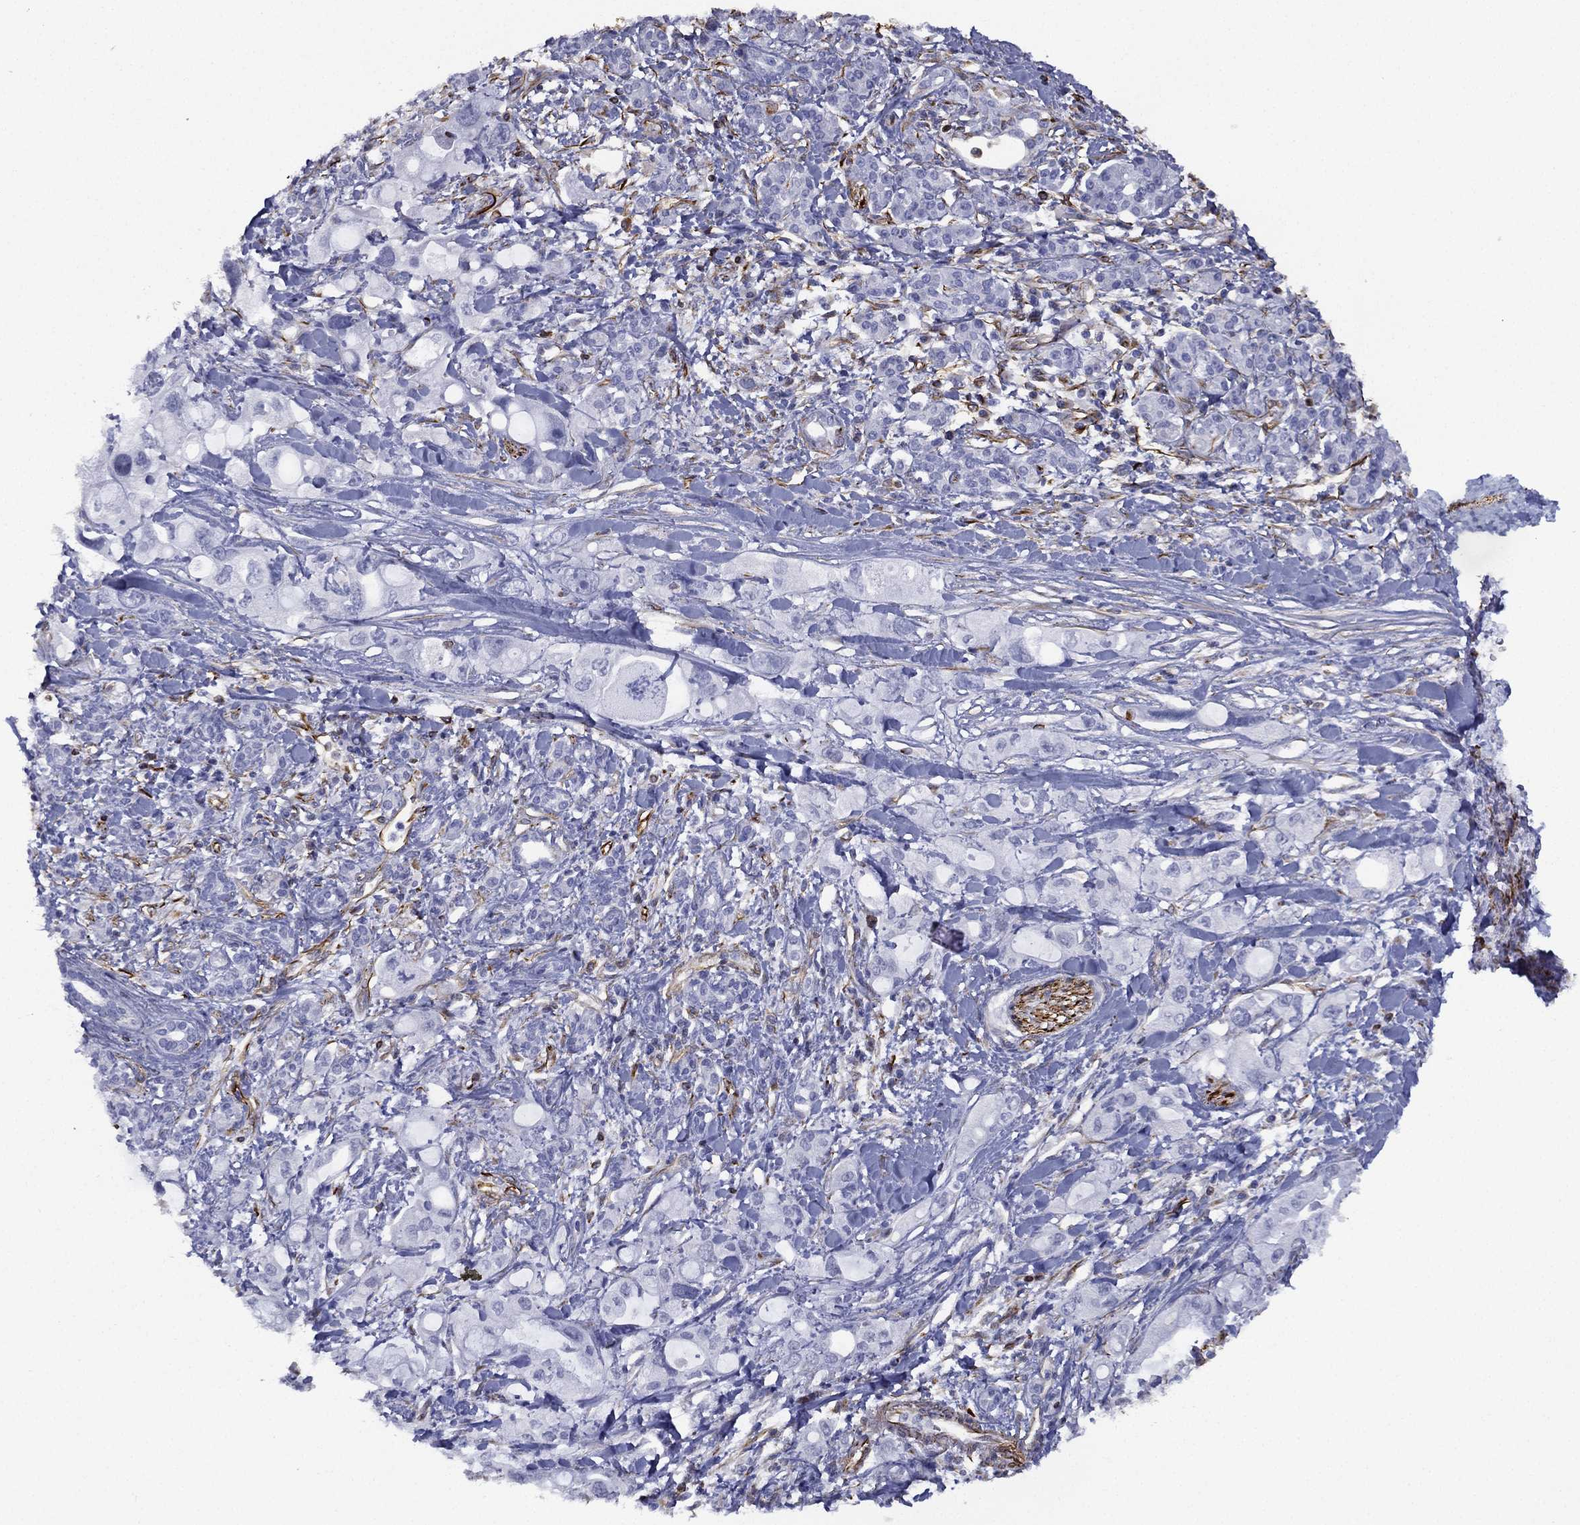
{"staining": {"intensity": "negative", "quantity": "none", "location": "none"}, "tissue": "pancreatic cancer", "cell_type": "Tumor cells", "image_type": "cancer", "snomed": [{"axis": "morphology", "description": "Adenocarcinoma, NOS"}, {"axis": "topography", "description": "Pancreas"}], "caption": "Immunohistochemistry (IHC) micrograph of pancreatic cancer stained for a protein (brown), which demonstrates no positivity in tumor cells.", "gene": "MAS1", "patient": {"sex": "female", "age": 56}}